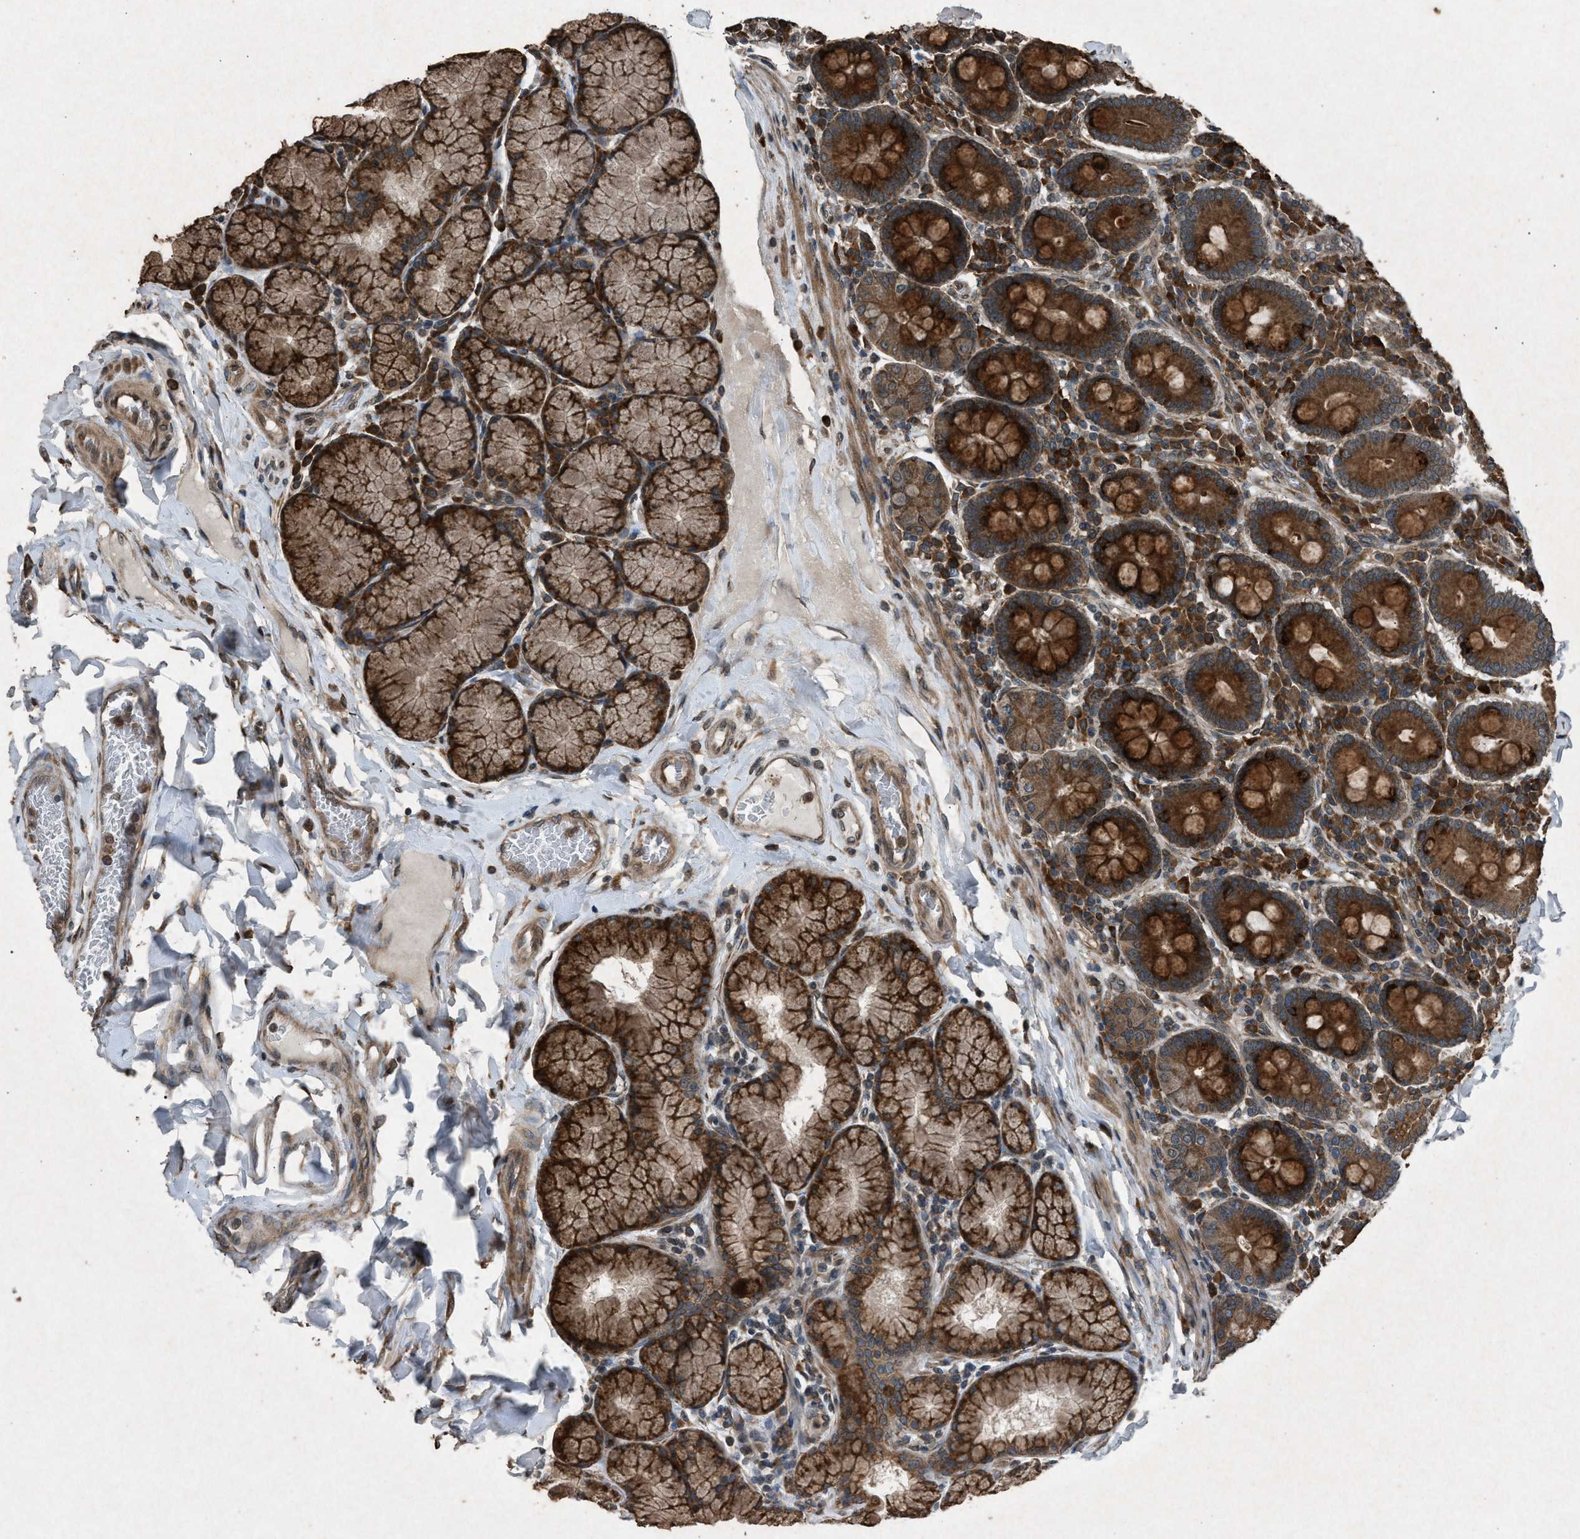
{"staining": {"intensity": "strong", "quantity": ">75%", "location": "cytoplasmic/membranous"}, "tissue": "duodenum", "cell_type": "Glandular cells", "image_type": "normal", "snomed": [{"axis": "morphology", "description": "Normal tissue, NOS"}, {"axis": "topography", "description": "Duodenum"}], "caption": "Immunohistochemistry (IHC) staining of normal duodenum, which shows high levels of strong cytoplasmic/membranous staining in approximately >75% of glandular cells indicating strong cytoplasmic/membranous protein expression. The staining was performed using DAB (brown) for protein detection and nuclei were counterstained in hematoxylin (blue).", "gene": "CALR", "patient": {"sex": "male", "age": 50}}